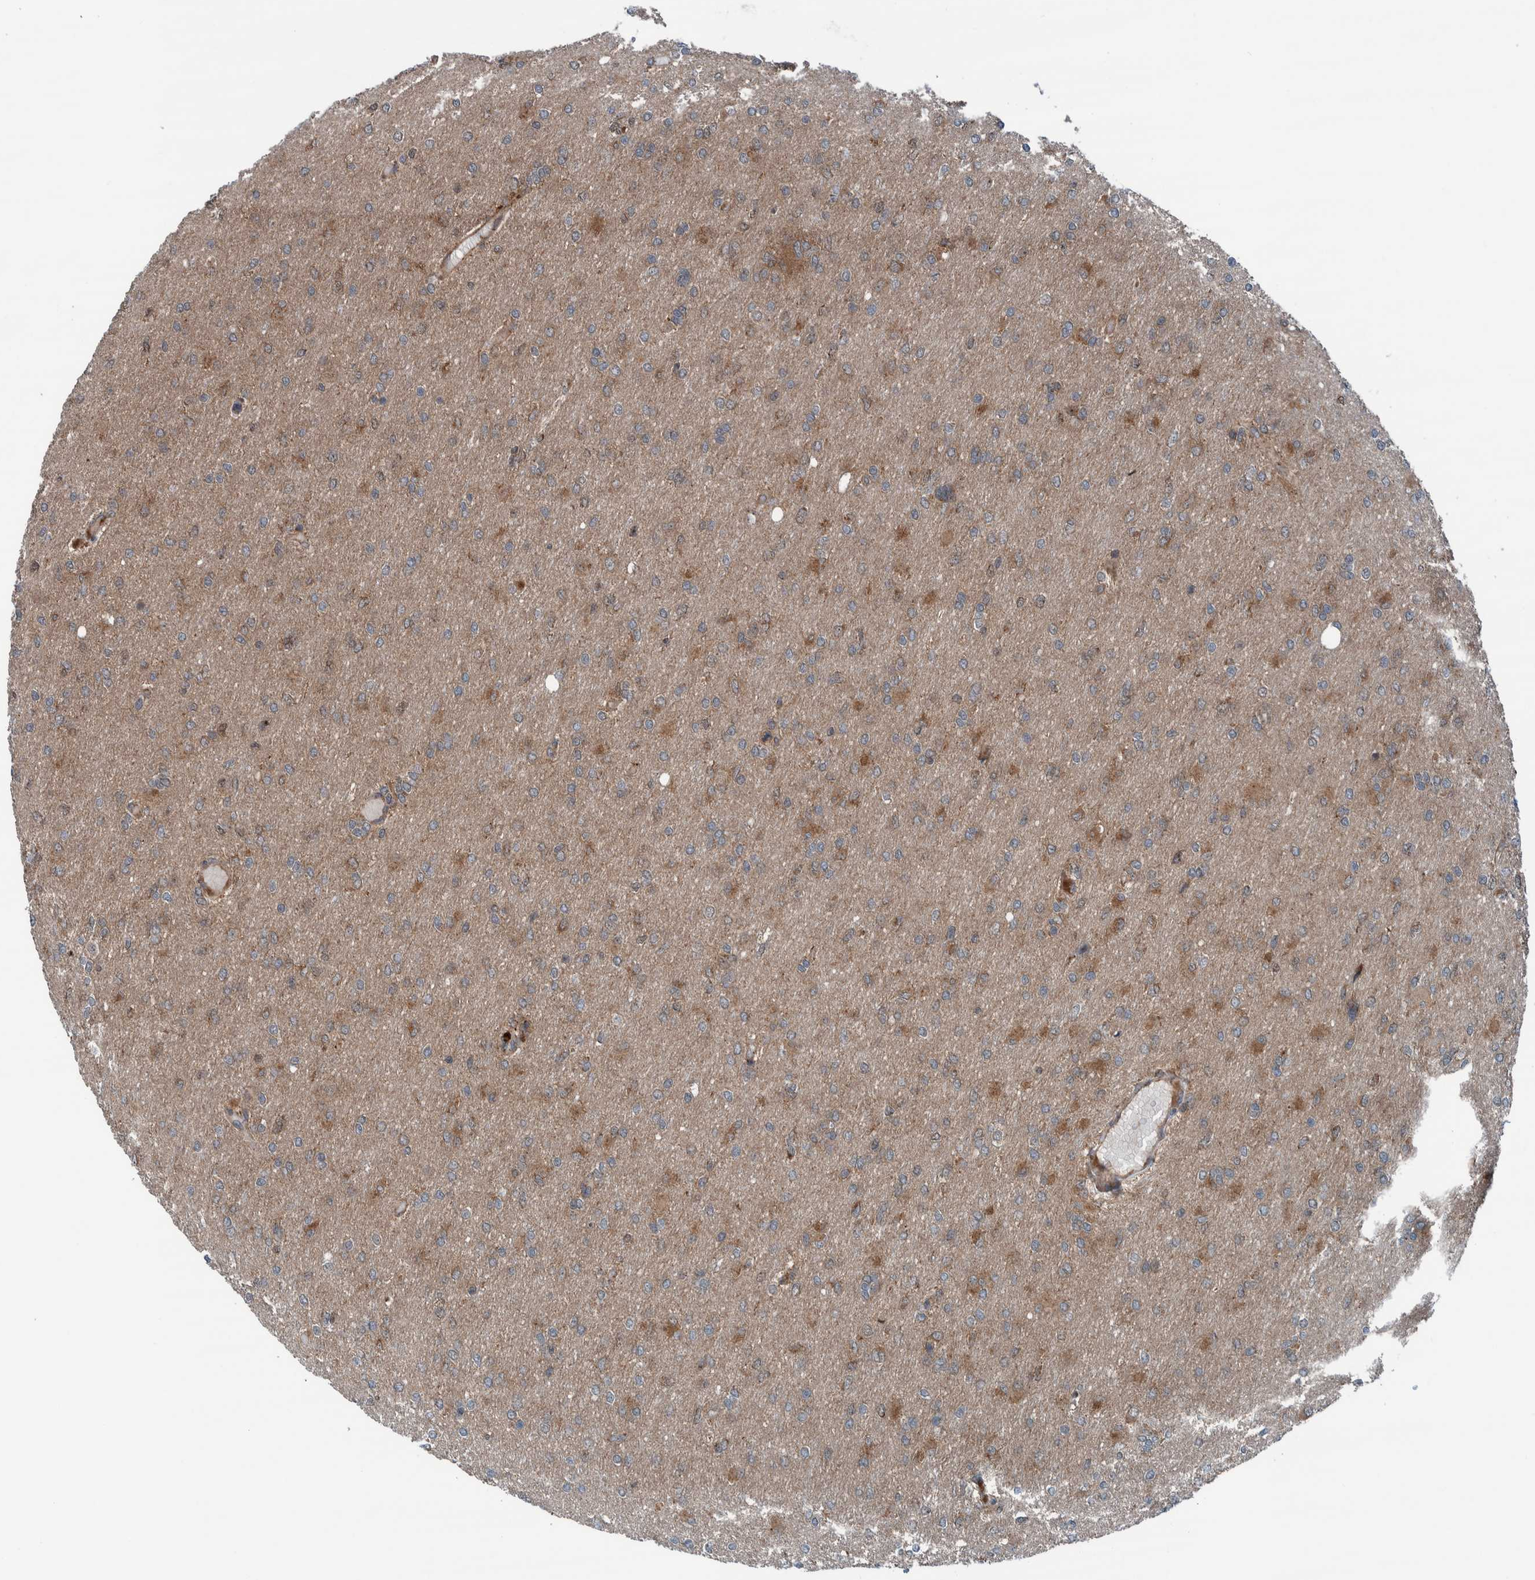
{"staining": {"intensity": "moderate", "quantity": ">75%", "location": "cytoplasmic/membranous"}, "tissue": "glioma", "cell_type": "Tumor cells", "image_type": "cancer", "snomed": [{"axis": "morphology", "description": "Glioma, malignant, High grade"}, {"axis": "topography", "description": "Cerebral cortex"}], "caption": "High-magnification brightfield microscopy of malignant glioma (high-grade) stained with DAB (brown) and counterstained with hematoxylin (blue). tumor cells exhibit moderate cytoplasmic/membranous positivity is identified in about>75% of cells.", "gene": "CUEDC1", "patient": {"sex": "female", "age": 36}}